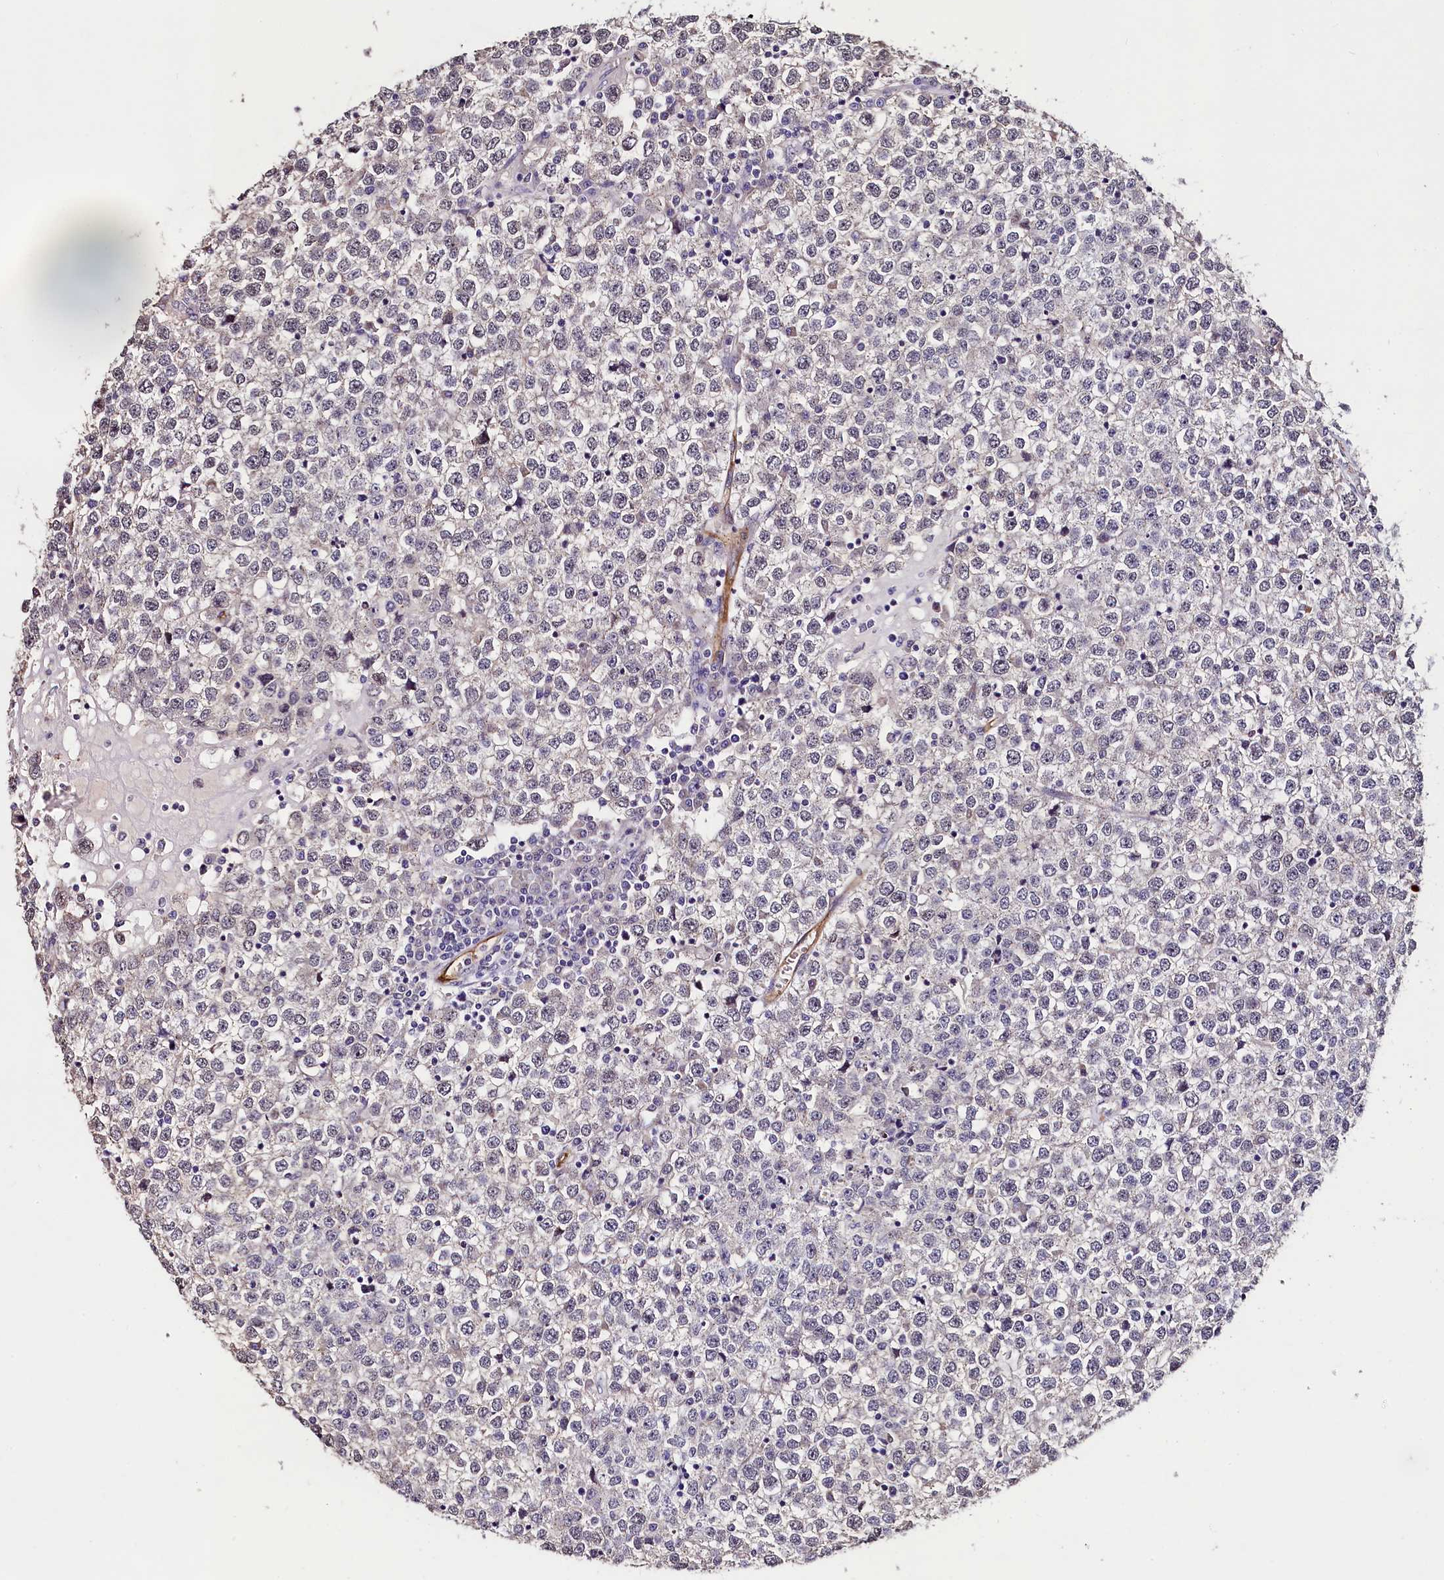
{"staining": {"intensity": "negative", "quantity": "none", "location": "none"}, "tissue": "testis cancer", "cell_type": "Tumor cells", "image_type": "cancer", "snomed": [{"axis": "morphology", "description": "Seminoma, NOS"}, {"axis": "topography", "description": "Testis"}], "caption": "A high-resolution micrograph shows immunohistochemistry staining of testis cancer (seminoma), which shows no significant positivity in tumor cells.", "gene": "PALM", "patient": {"sex": "male", "age": 65}}